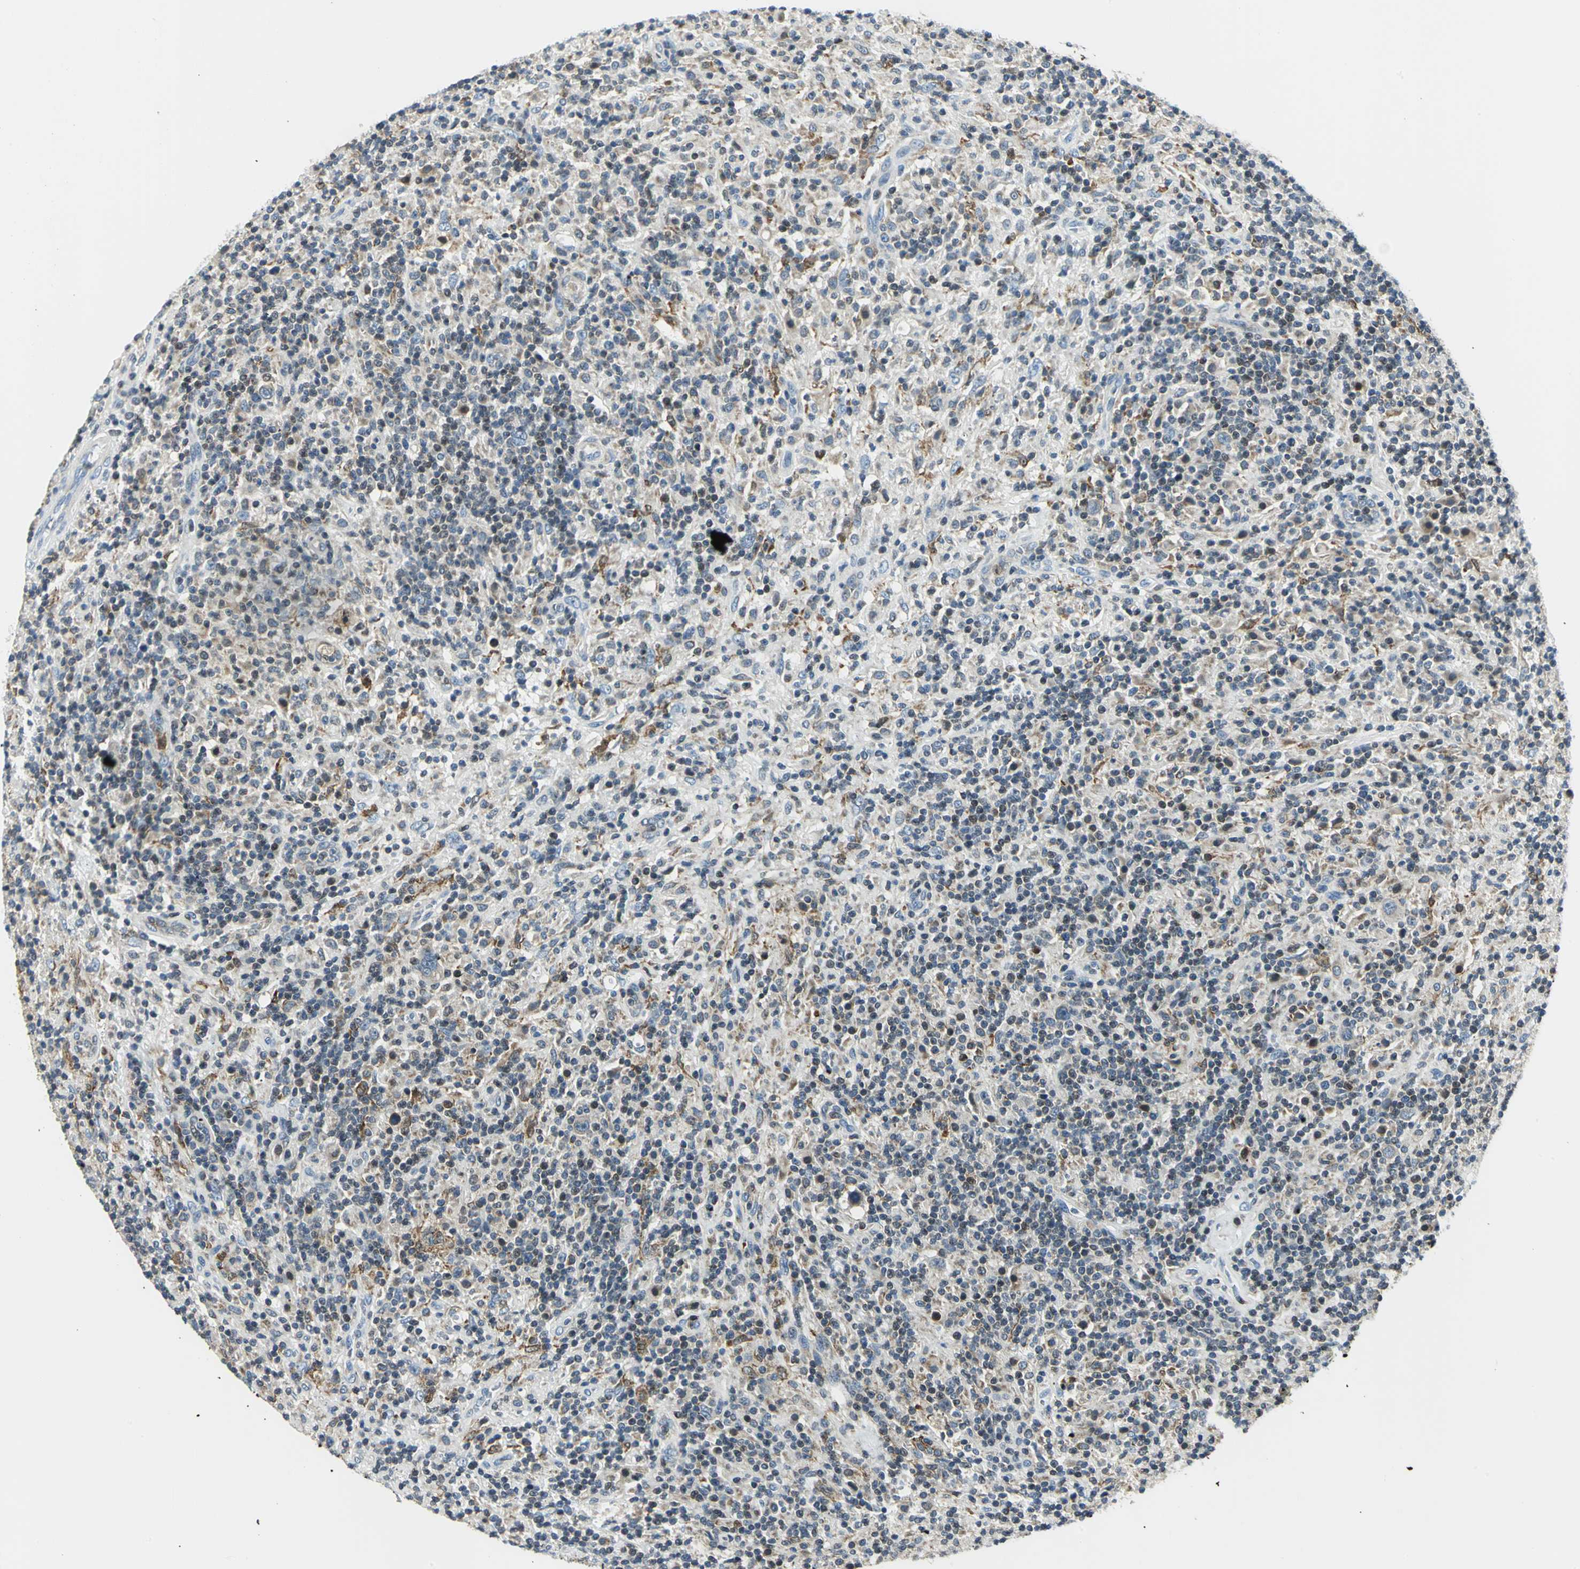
{"staining": {"intensity": "moderate", "quantity": "25%-75%", "location": "cytoplasmic/membranous"}, "tissue": "lymphoma", "cell_type": "Tumor cells", "image_type": "cancer", "snomed": [{"axis": "morphology", "description": "Hodgkin's disease, NOS"}, {"axis": "topography", "description": "Lymph node"}], "caption": "This photomicrograph demonstrates Hodgkin's disease stained with IHC to label a protein in brown. The cytoplasmic/membranous of tumor cells show moderate positivity for the protein. Nuclei are counter-stained blue.", "gene": "USP40", "patient": {"sex": "male", "age": 70}}